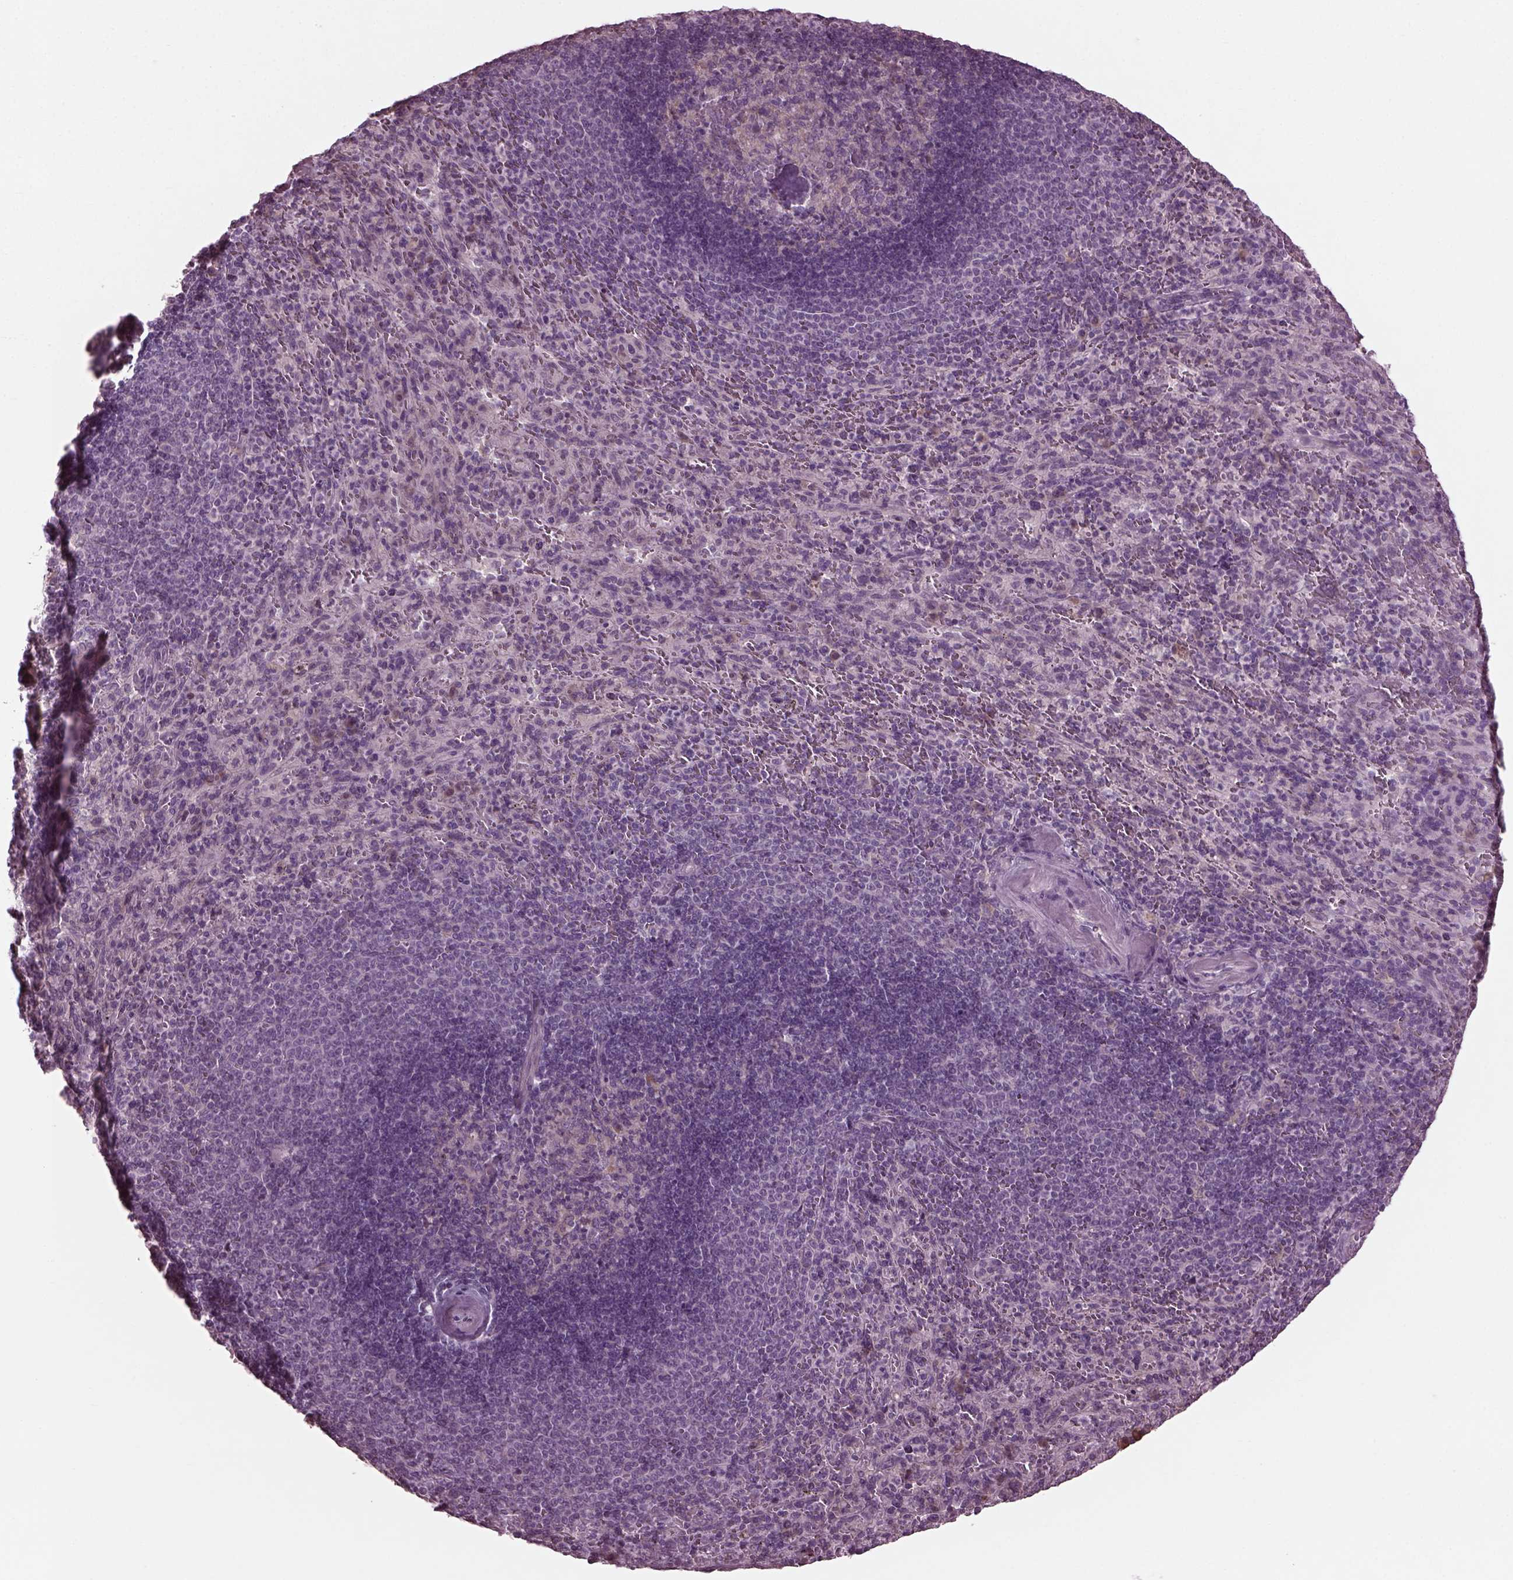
{"staining": {"intensity": "negative", "quantity": "none", "location": "none"}, "tissue": "spleen", "cell_type": "Cells in red pulp", "image_type": "normal", "snomed": [{"axis": "morphology", "description": "Normal tissue, NOS"}, {"axis": "topography", "description": "Spleen"}], "caption": "This is a micrograph of immunohistochemistry (IHC) staining of unremarkable spleen, which shows no expression in cells in red pulp.", "gene": "CABP5", "patient": {"sex": "male", "age": 57}}